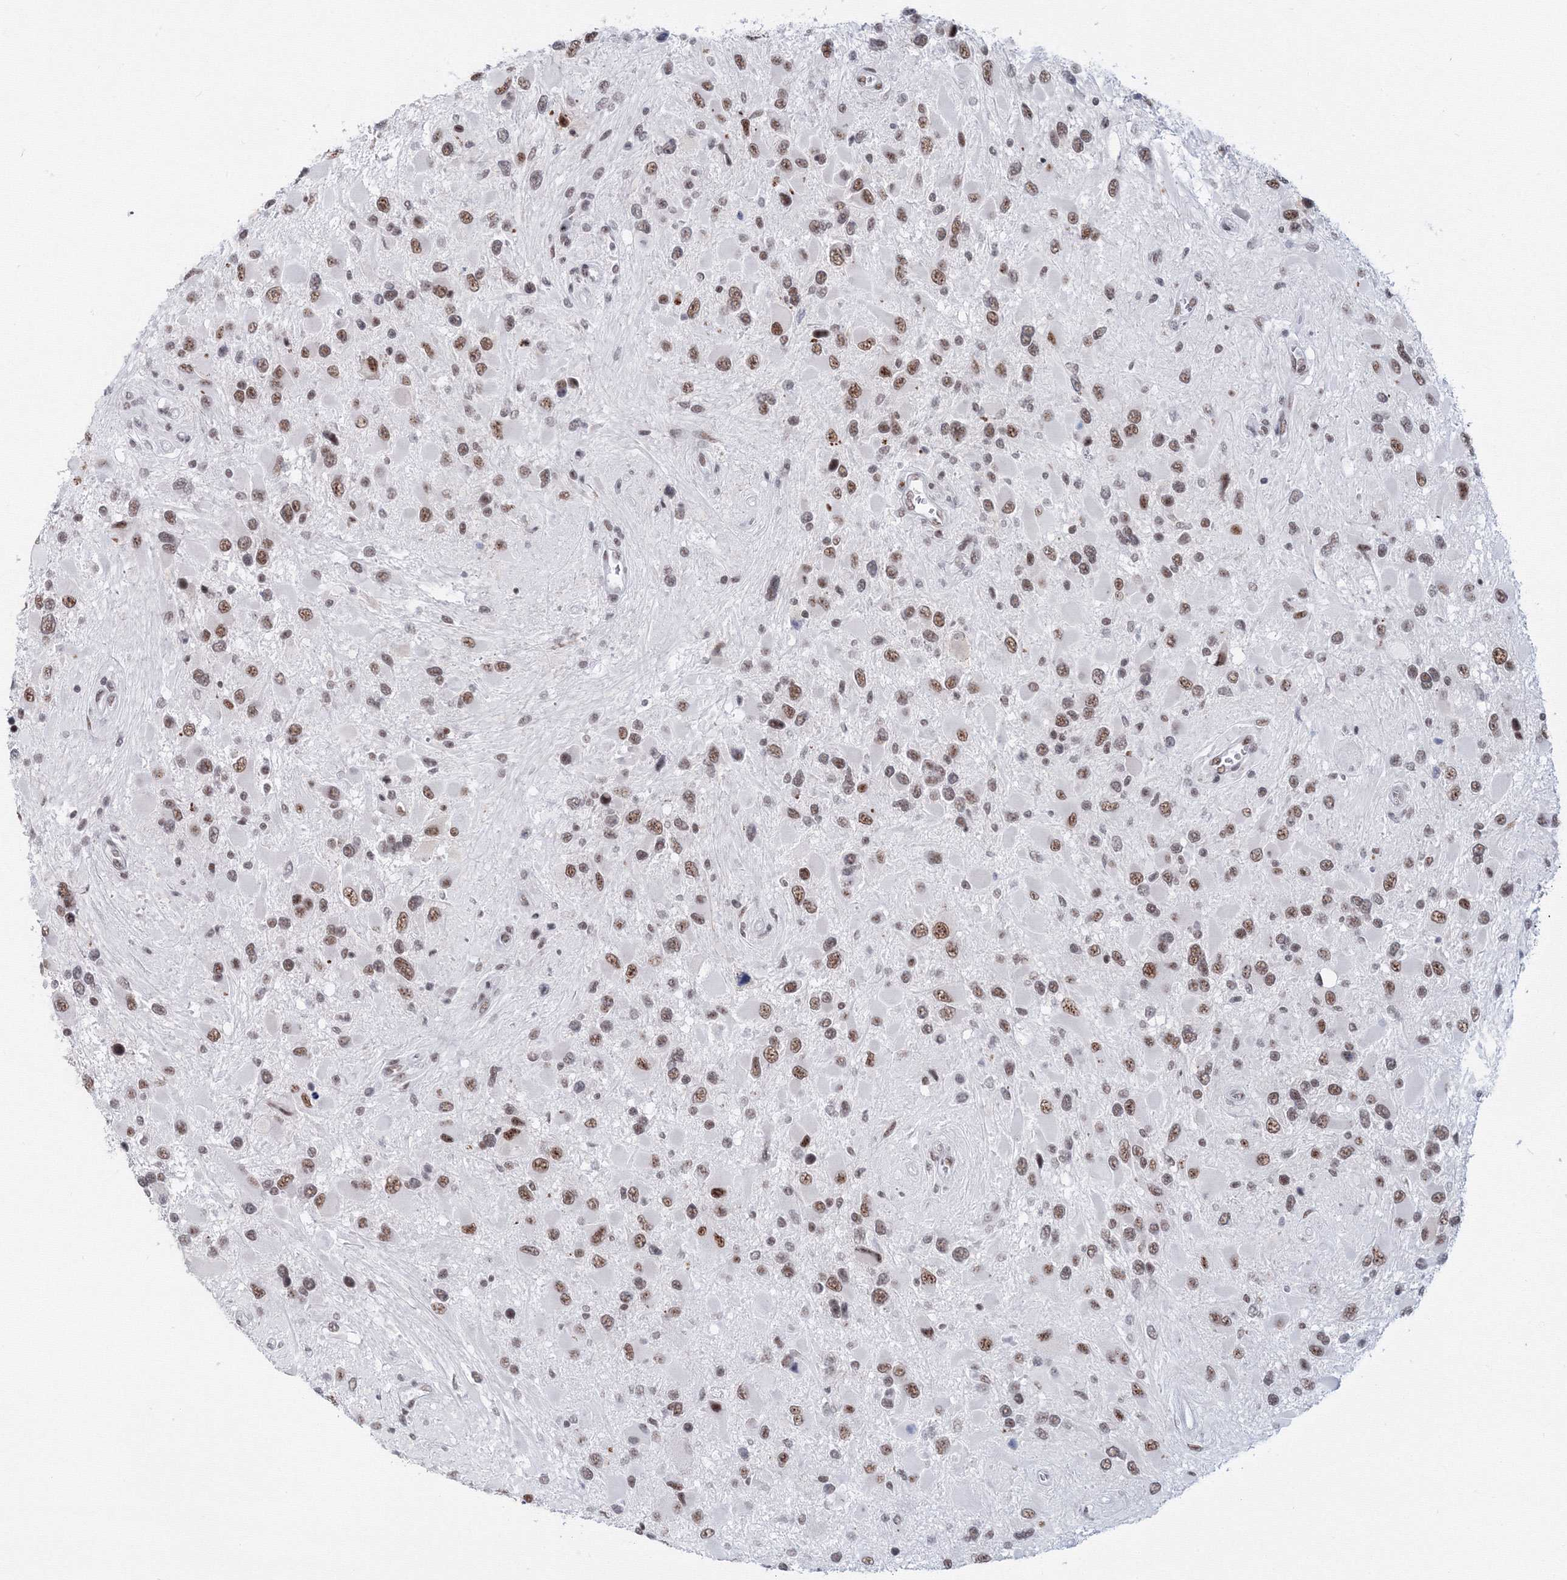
{"staining": {"intensity": "moderate", "quantity": ">75%", "location": "nuclear"}, "tissue": "glioma", "cell_type": "Tumor cells", "image_type": "cancer", "snomed": [{"axis": "morphology", "description": "Glioma, malignant, High grade"}, {"axis": "topography", "description": "Brain"}], "caption": "Immunohistochemistry (IHC) histopathology image of neoplastic tissue: human glioma stained using immunohistochemistry (IHC) reveals medium levels of moderate protein expression localized specifically in the nuclear of tumor cells, appearing as a nuclear brown color.", "gene": "SF3B6", "patient": {"sex": "male", "age": 53}}